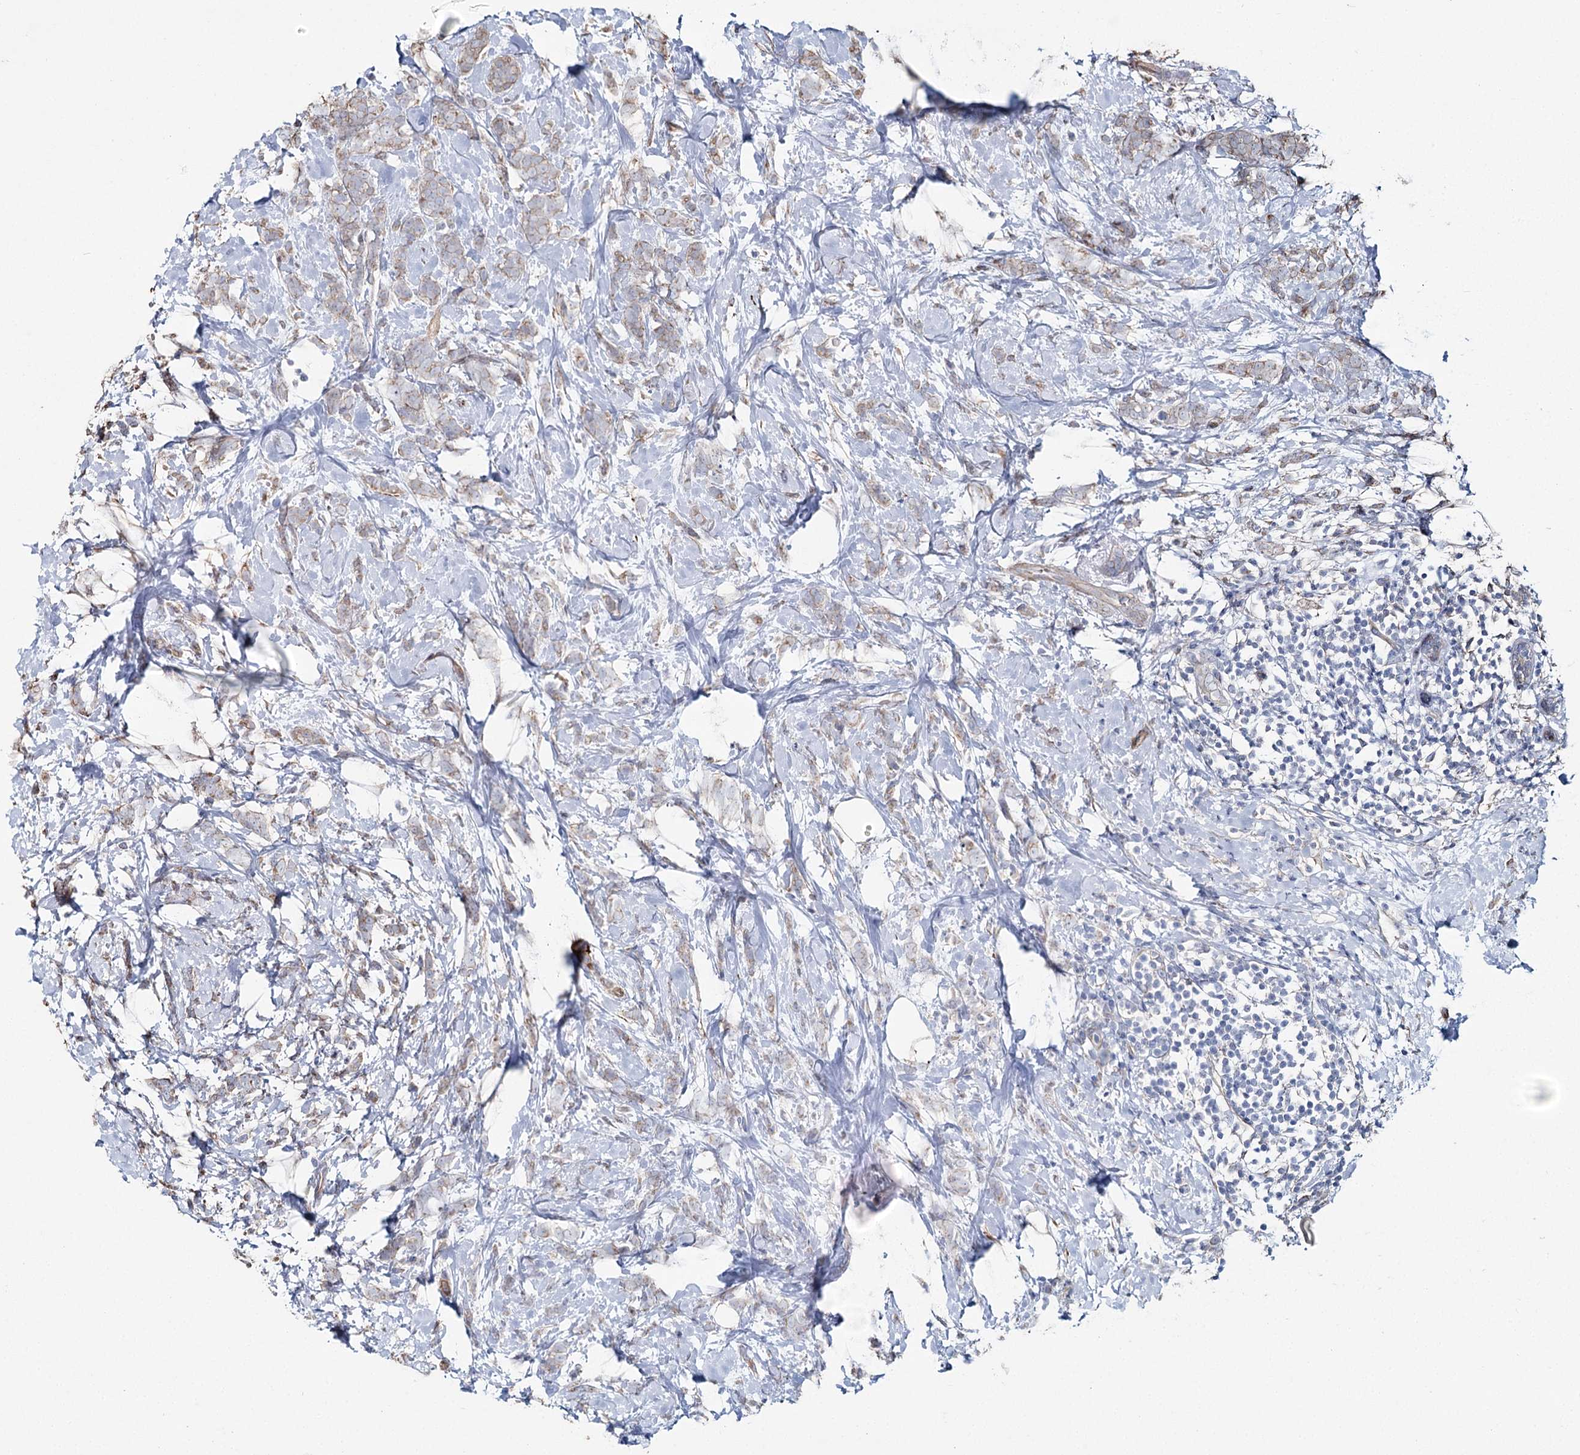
{"staining": {"intensity": "negative", "quantity": "none", "location": "none"}, "tissue": "breast cancer", "cell_type": "Tumor cells", "image_type": "cancer", "snomed": [{"axis": "morphology", "description": "Lobular carcinoma"}, {"axis": "topography", "description": "Breast"}], "caption": "This is a photomicrograph of immunohistochemistry staining of breast lobular carcinoma, which shows no staining in tumor cells. The staining was performed using DAB (3,3'-diaminobenzidine) to visualize the protein expression in brown, while the nuclei were stained in blue with hematoxylin (Magnification: 20x).", "gene": "SUMF1", "patient": {"sex": "female", "age": 58}}